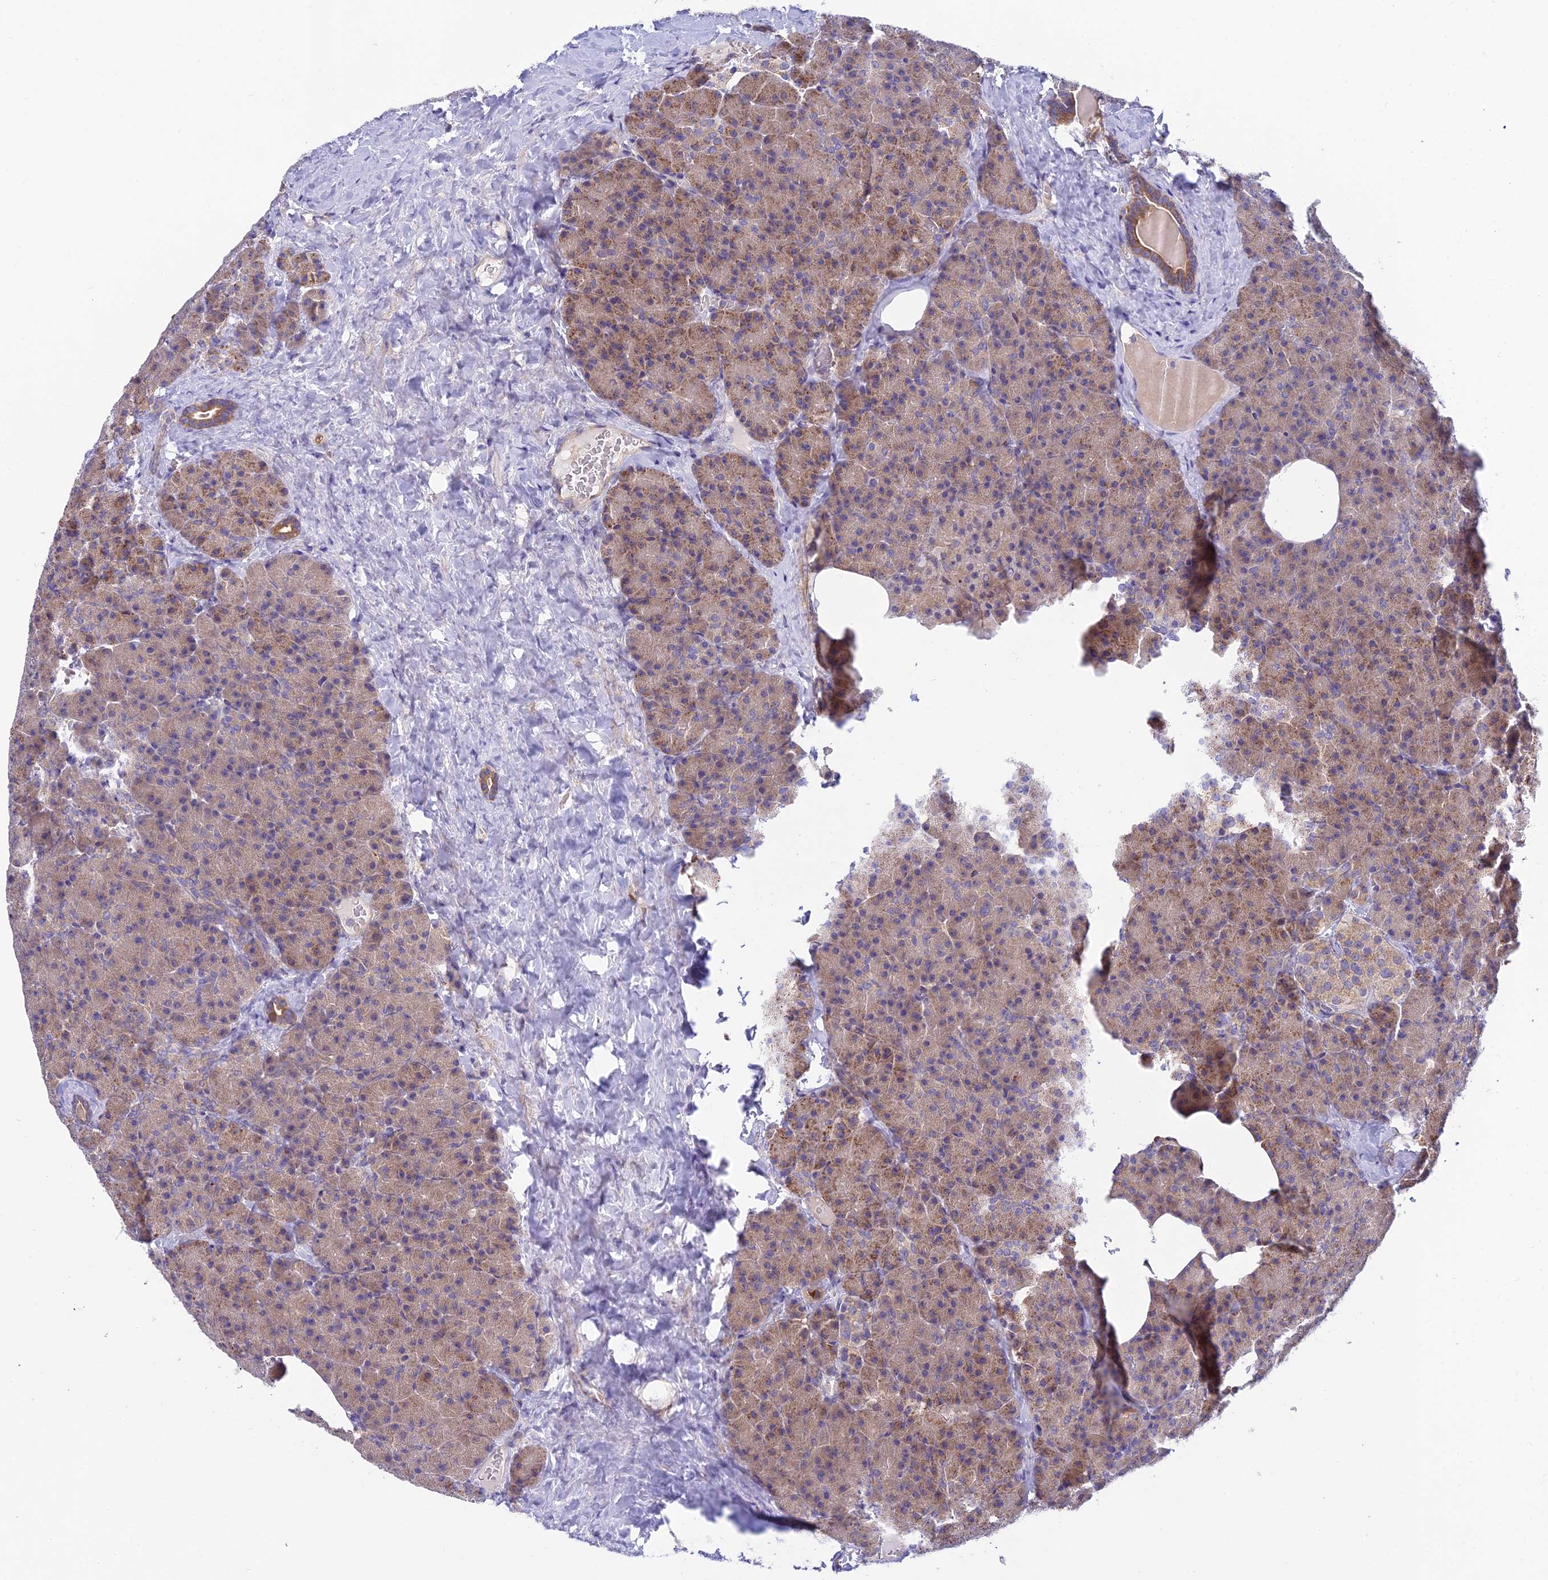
{"staining": {"intensity": "moderate", "quantity": ">75%", "location": "cytoplasmic/membranous"}, "tissue": "pancreas", "cell_type": "Exocrine glandular cells", "image_type": "normal", "snomed": [{"axis": "morphology", "description": "Normal tissue, NOS"}, {"axis": "morphology", "description": "Carcinoid, malignant, NOS"}, {"axis": "topography", "description": "Pancreas"}], "caption": "IHC (DAB (3,3'-diaminobenzidine)) staining of normal human pancreas reveals moderate cytoplasmic/membranous protein staining in approximately >75% of exocrine glandular cells. The staining was performed using DAB, with brown indicating positive protein expression. Nuclei are stained blue with hematoxylin.", "gene": "DUS2", "patient": {"sex": "female", "age": 35}}